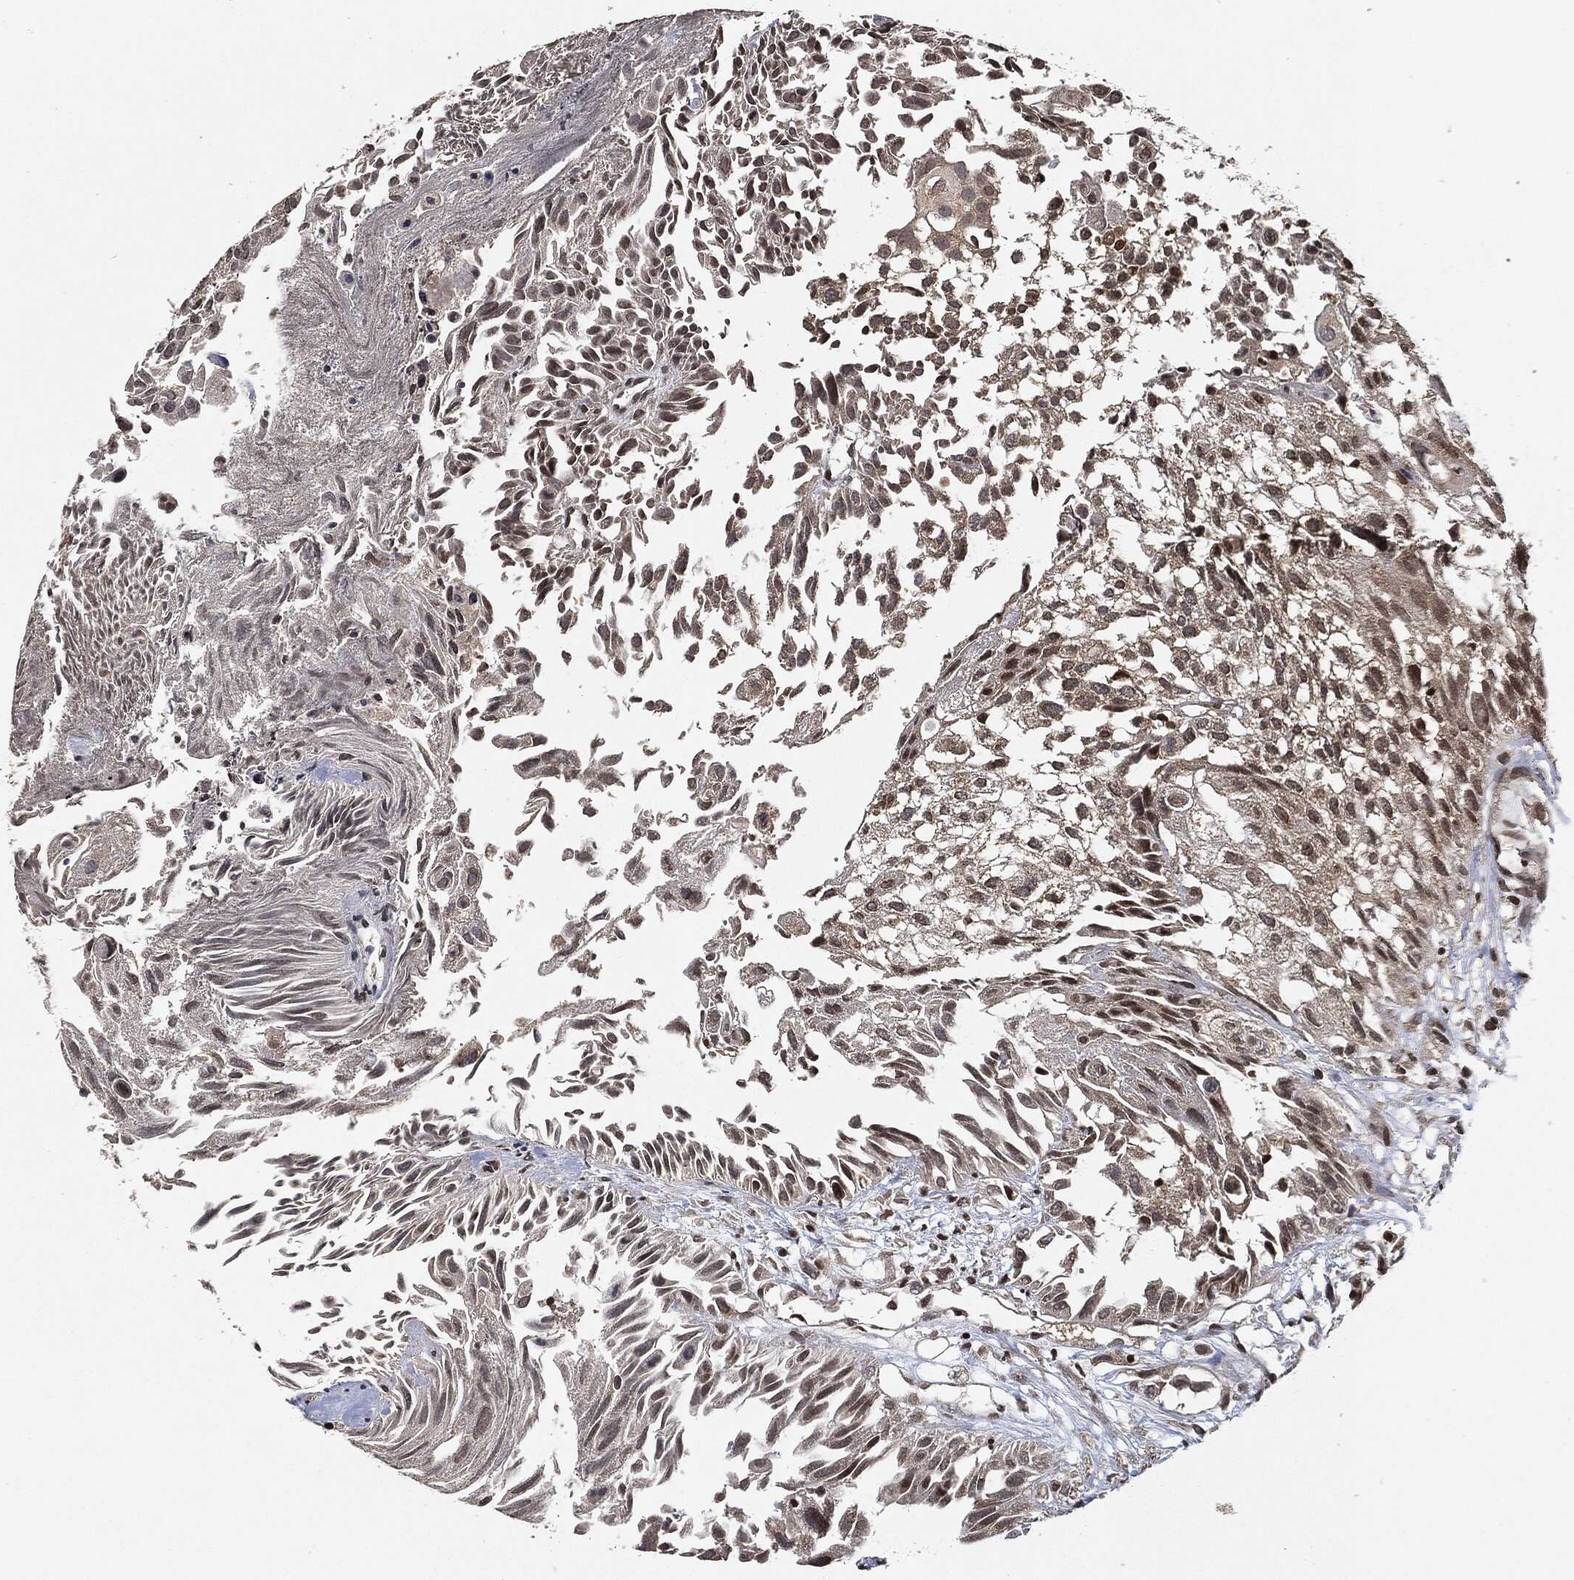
{"staining": {"intensity": "negative", "quantity": "none", "location": "none"}, "tissue": "urothelial cancer", "cell_type": "Tumor cells", "image_type": "cancer", "snomed": [{"axis": "morphology", "description": "Urothelial carcinoma, High grade"}, {"axis": "topography", "description": "Urinary bladder"}], "caption": "An IHC image of urothelial cancer is shown. There is no staining in tumor cells of urothelial cancer. (Immunohistochemistry (ihc), brightfield microscopy, high magnification).", "gene": "PDK1", "patient": {"sex": "female", "age": 79}}